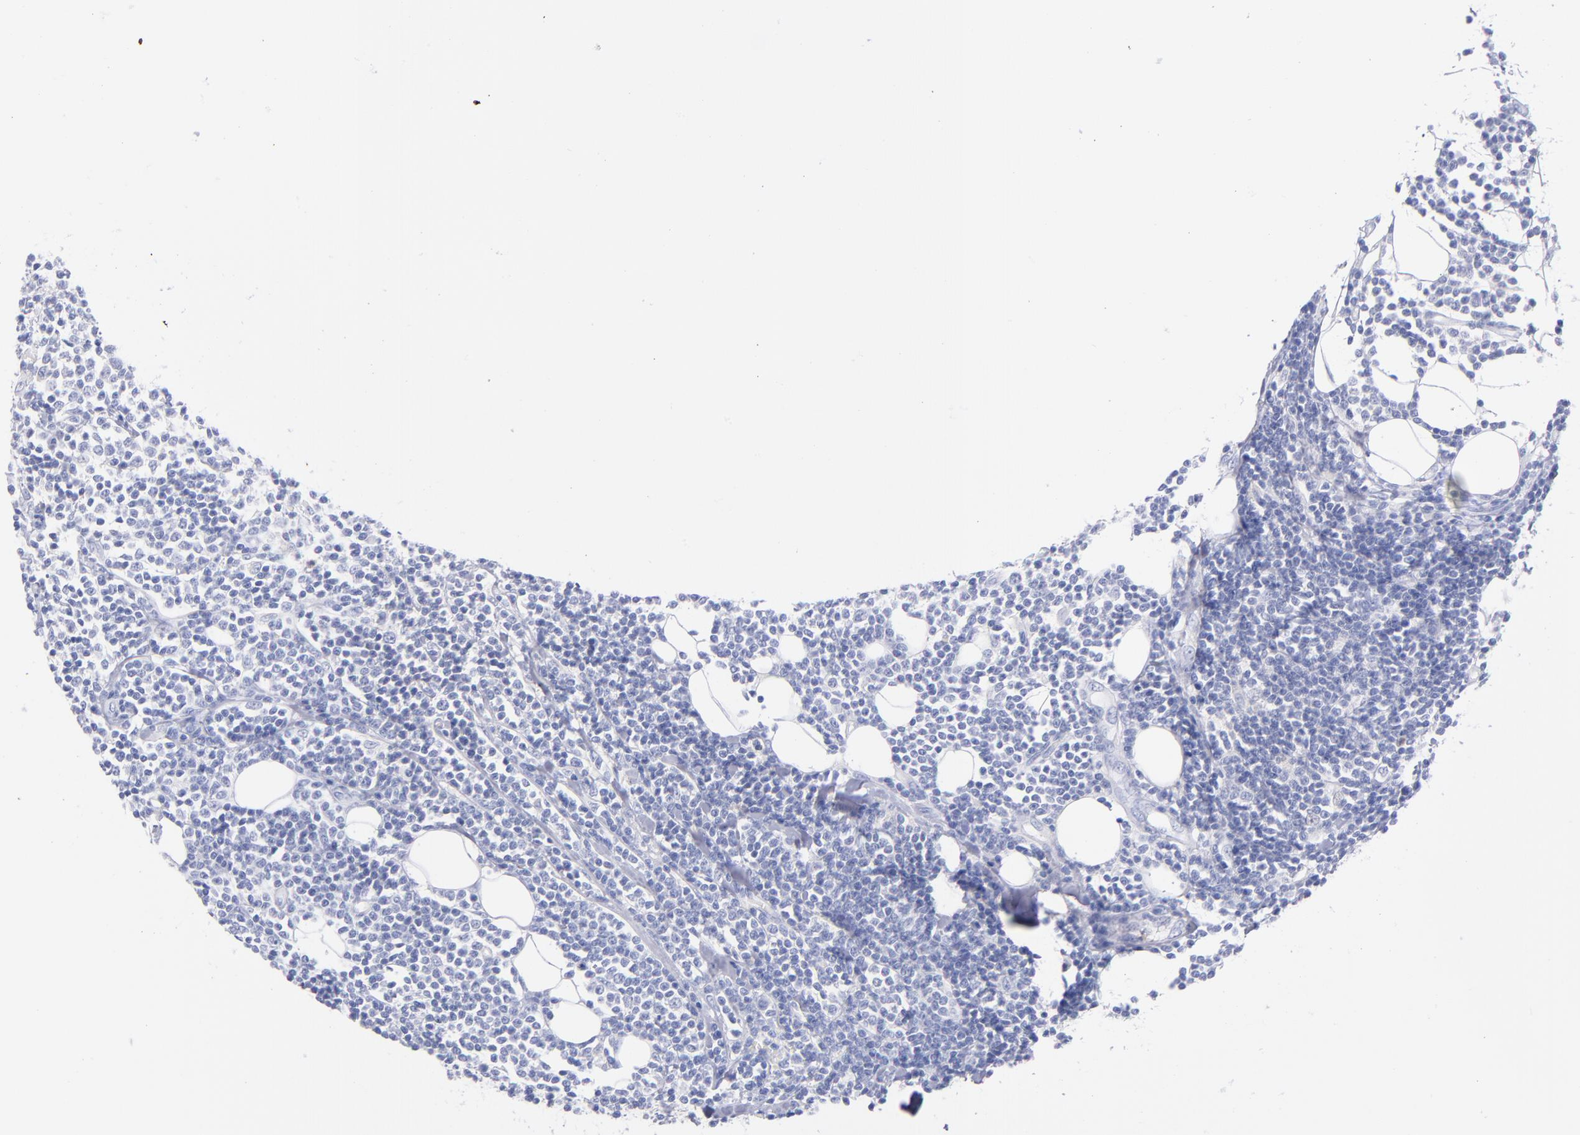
{"staining": {"intensity": "negative", "quantity": "none", "location": "none"}, "tissue": "lymphoma", "cell_type": "Tumor cells", "image_type": "cancer", "snomed": [{"axis": "morphology", "description": "Malignant lymphoma, non-Hodgkin's type, Low grade"}, {"axis": "topography", "description": "Soft tissue"}], "caption": "Micrograph shows no significant protein expression in tumor cells of lymphoma.", "gene": "HP", "patient": {"sex": "male", "age": 92}}